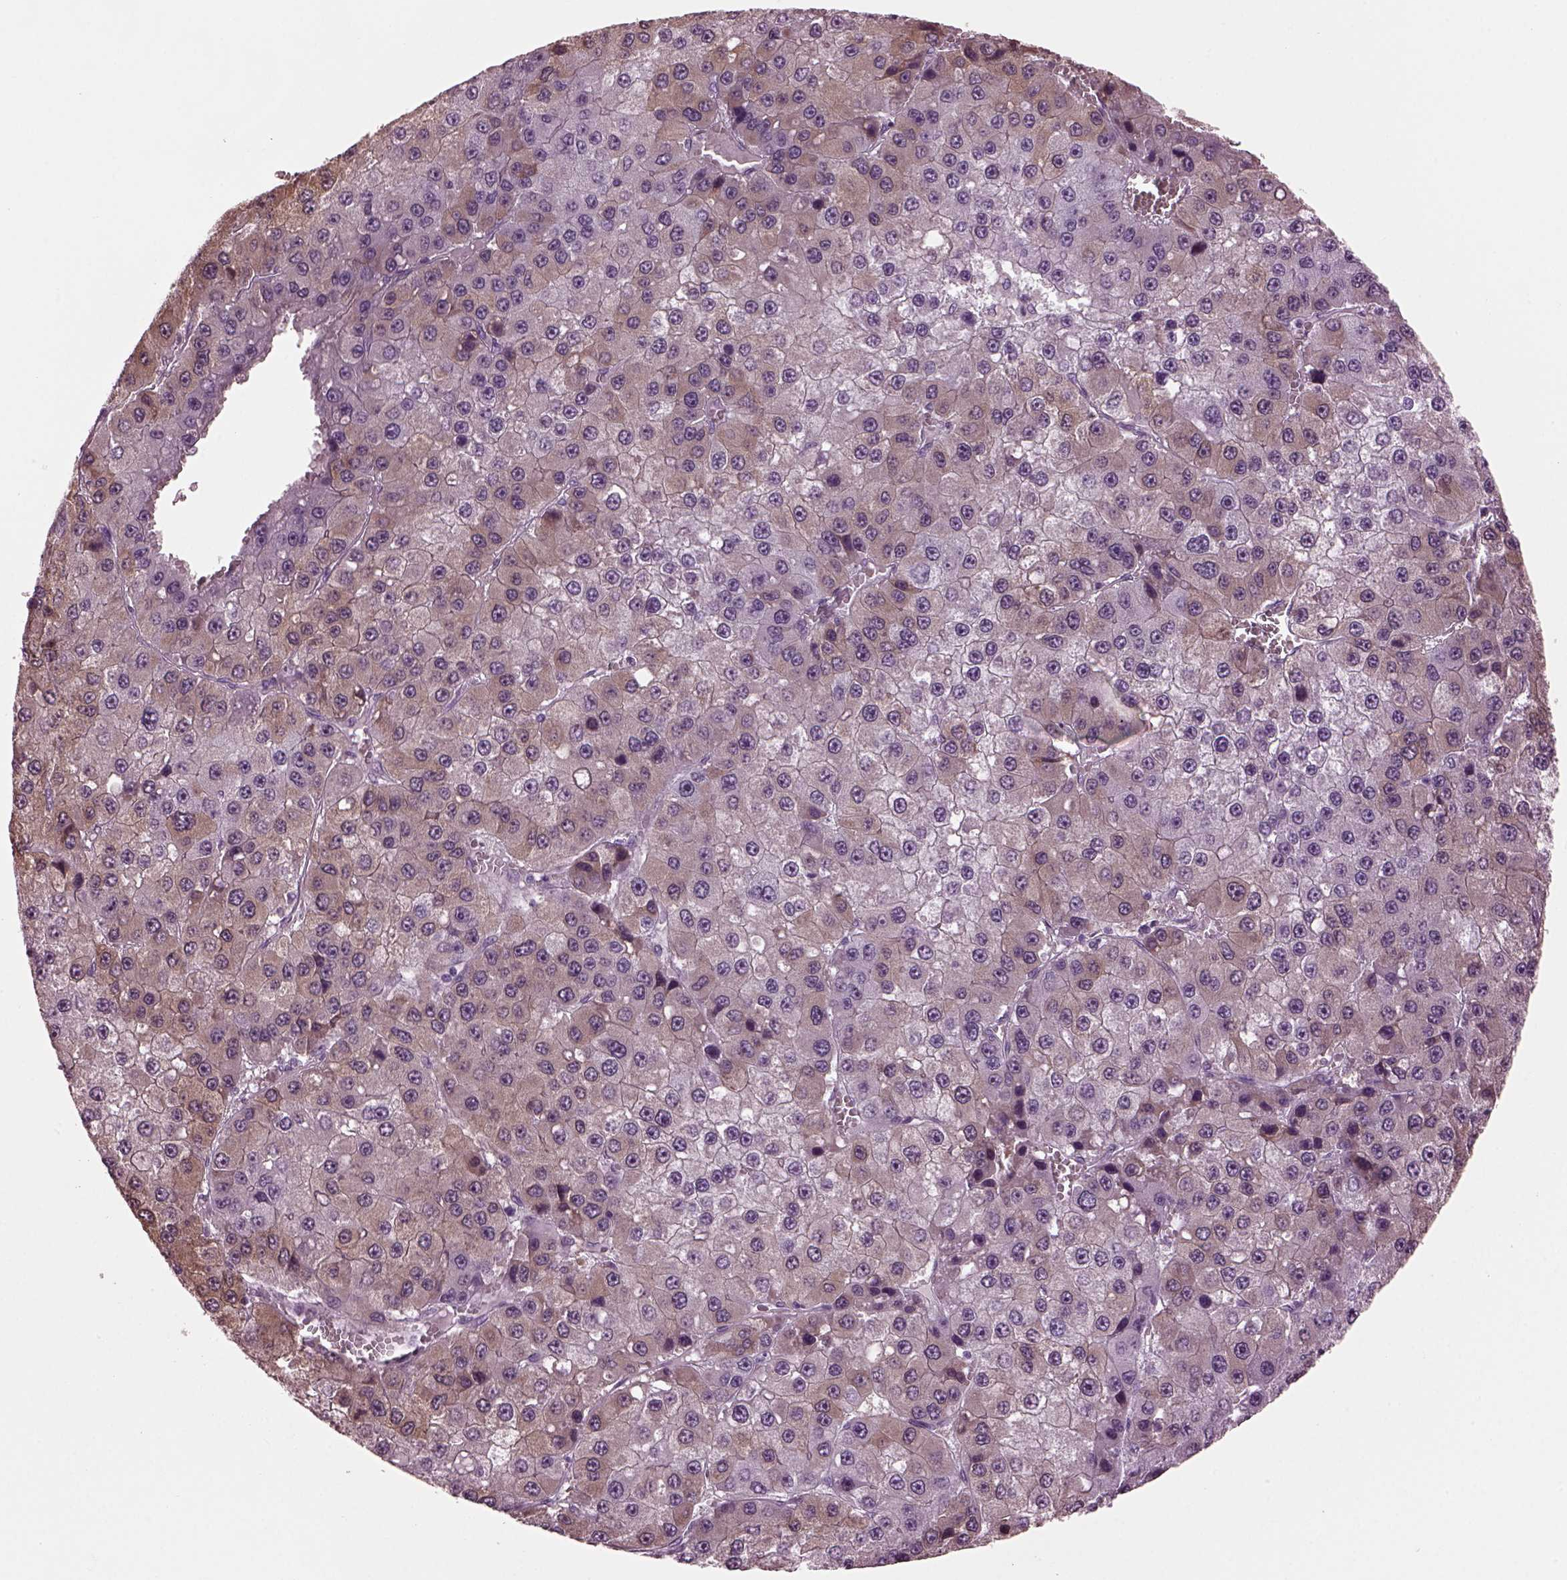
{"staining": {"intensity": "moderate", "quantity": "25%-75%", "location": "cytoplasmic/membranous"}, "tissue": "liver cancer", "cell_type": "Tumor cells", "image_type": "cancer", "snomed": [{"axis": "morphology", "description": "Carcinoma, Hepatocellular, NOS"}, {"axis": "topography", "description": "Liver"}], "caption": "Hepatocellular carcinoma (liver) stained with DAB (3,3'-diaminobenzidine) IHC shows medium levels of moderate cytoplasmic/membranous staining in approximately 25%-75% of tumor cells.", "gene": "SLC6A17", "patient": {"sex": "female", "age": 73}}